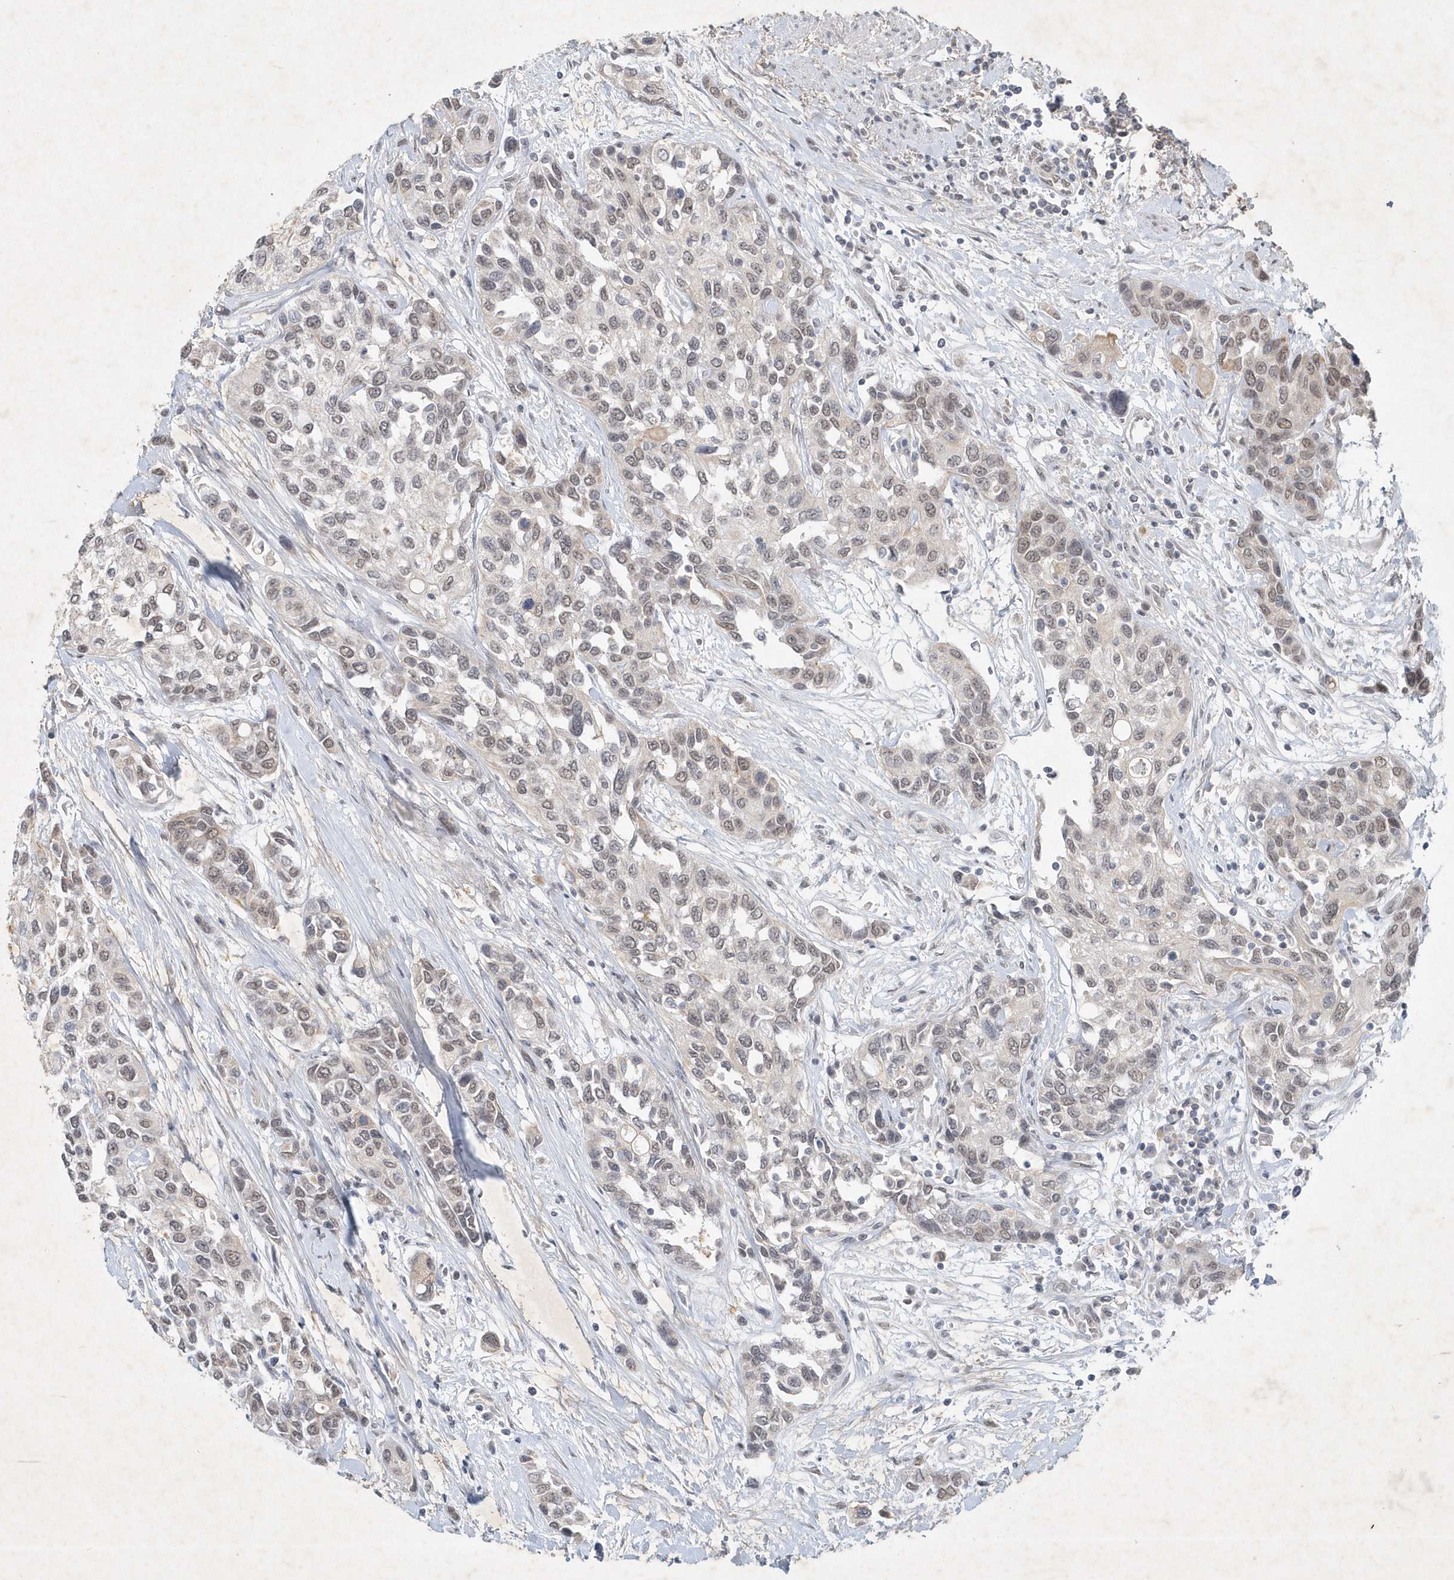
{"staining": {"intensity": "negative", "quantity": "none", "location": "none"}, "tissue": "urothelial cancer", "cell_type": "Tumor cells", "image_type": "cancer", "snomed": [{"axis": "morphology", "description": "Normal tissue, NOS"}, {"axis": "morphology", "description": "Urothelial carcinoma, High grade"}, {"axis": "topography", "description": "Vascular tissue"}, {"axis": "topography", "description": "Urinary bladder"}], "caption": "Photomicrograph shows no significant protein staining in tumor cells of urothelial cancer.", "gene": "ZBTB9", "patient": {"sex": "female", "age": 56}}